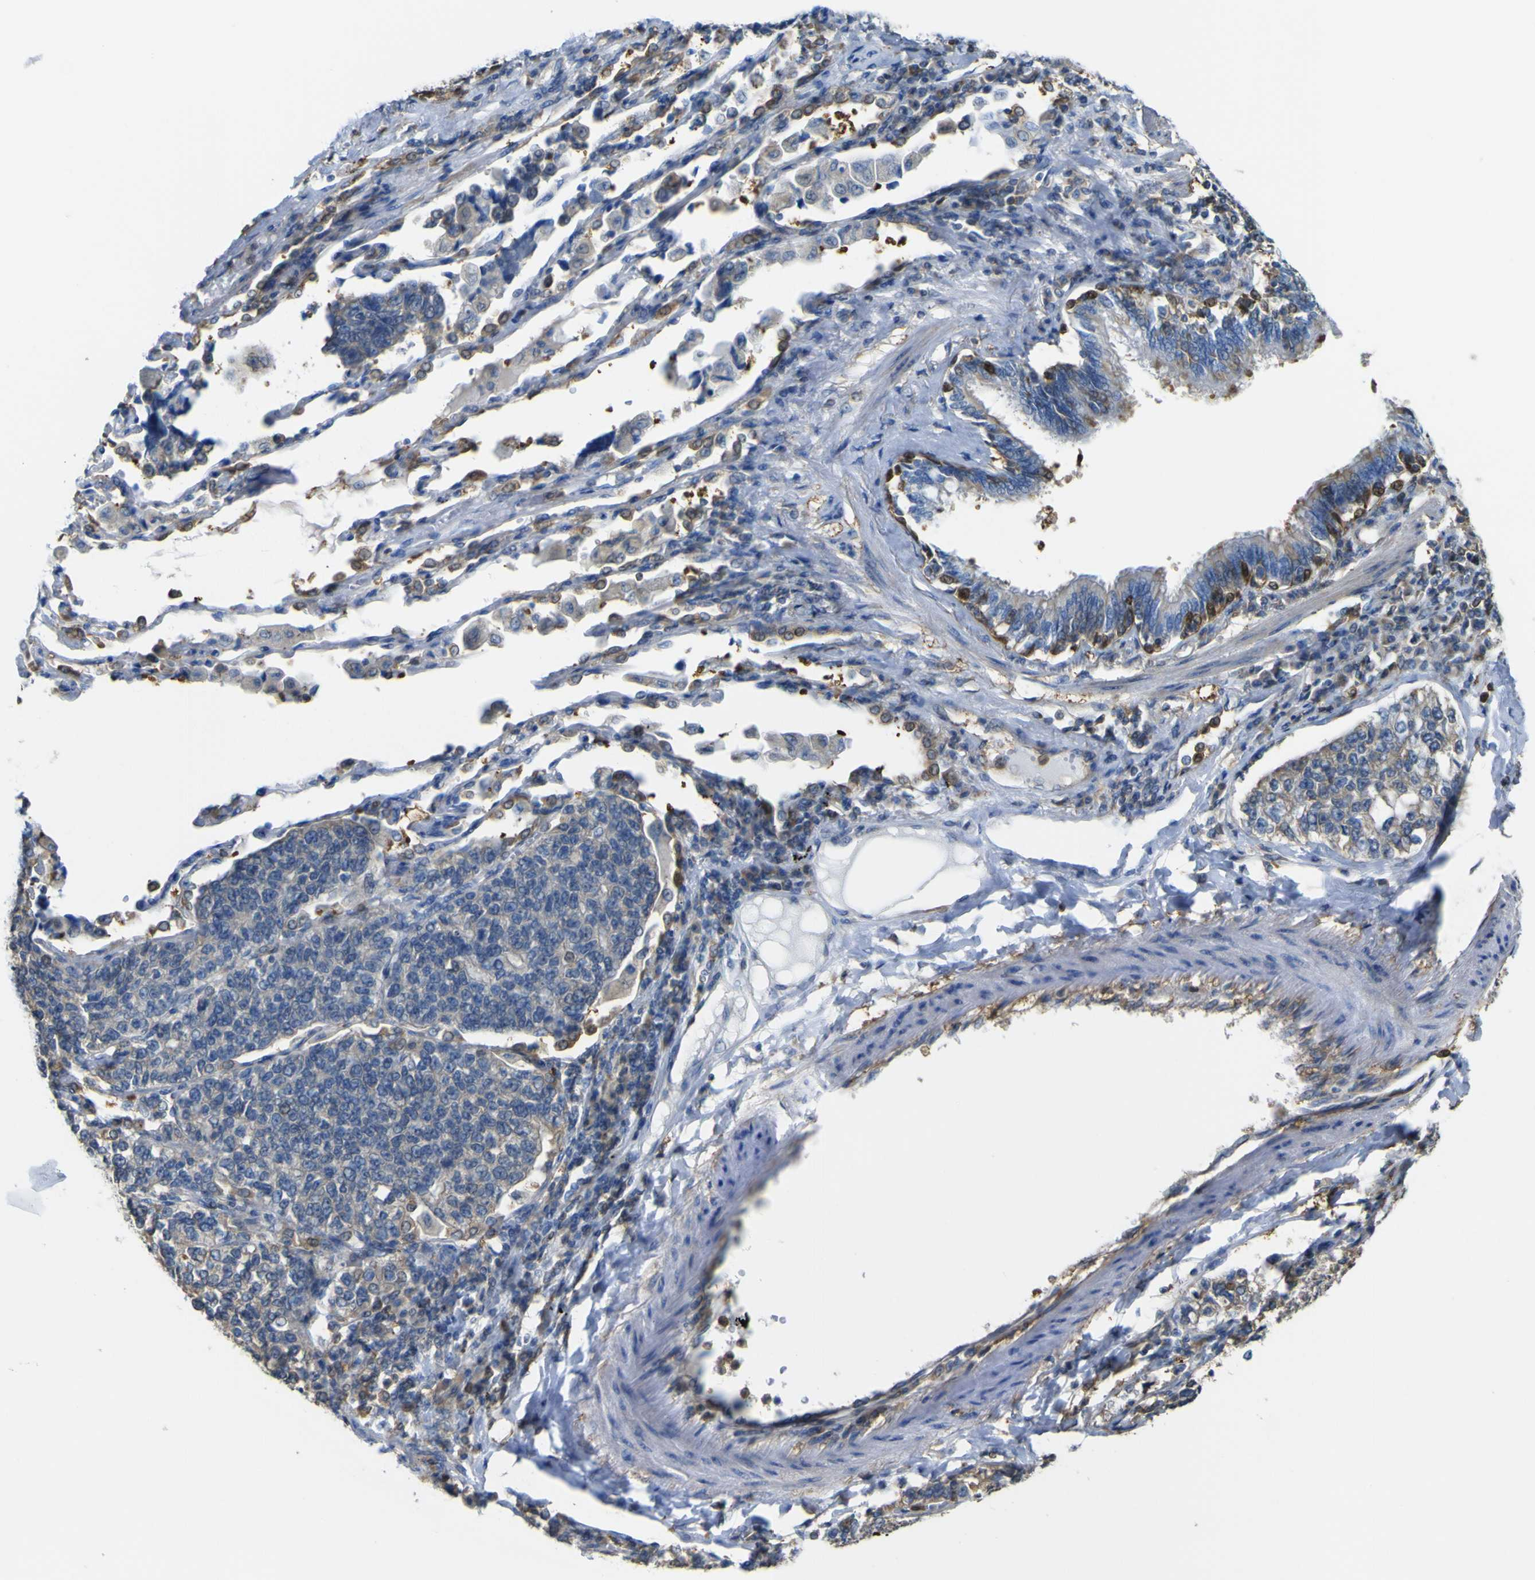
{"staining": {"intensity": "weak", "quantity": ">75%", "location": "cytoplasmic/membranous"}, "tissue": "lung cancer", "cell_type": "Tumor cells", "image_type": "cancer", "snomed": [{"axis": "morphology", "description": "Adenocarcinoma, NOS"}, {"axis": "topography", "description": "Lung"}], "caption": "Lung cancer stained with immunohistochemistry displays weak cytoplasmic/membranous expression in approximately >75% of tumor cells.", "gene": "ABHD3", "patient": {"sex": "male", "age": 49}}